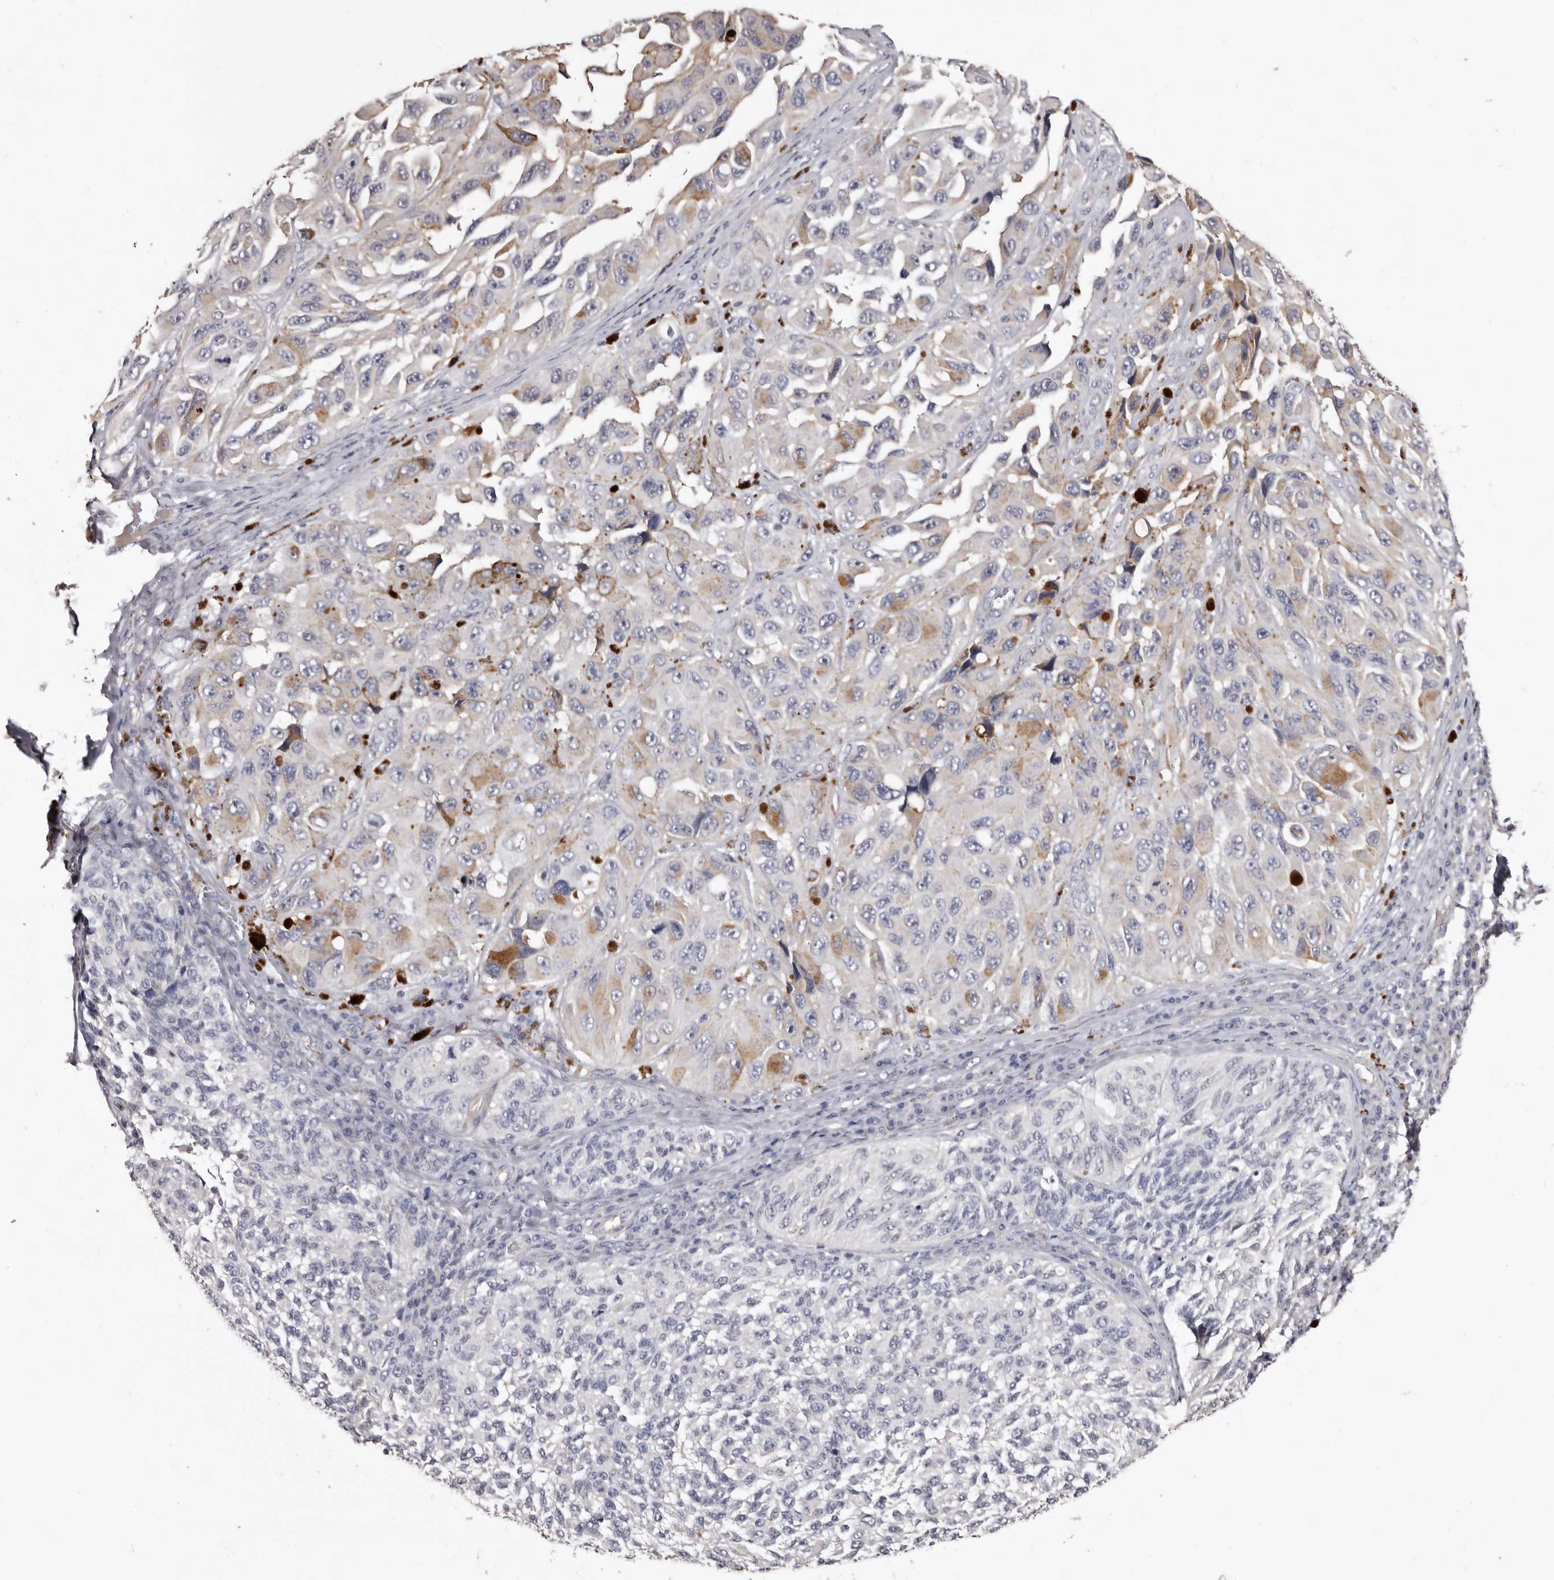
{"staining": {"intensity": "moderate", "quantity": "<25%", "location": "cytoplasmic/membranous"}, "tissue": "melanoma", "cell_type": "Tumor cells", "image_type": "cancer", "snomed": [{"axis": "morphology", "description": "Malignant melanoma, NOS"}, {"axis": "topography", "description": "Skin"}], "caption": "Melanoma stained with immunohistochemistry (IHC) demonstrates moderate cytoplasmic/membranous positivity in approximately <25% of tumor cells.", "gene": "SLC10A4", "patient": {"sex": "female", "age": 73}}